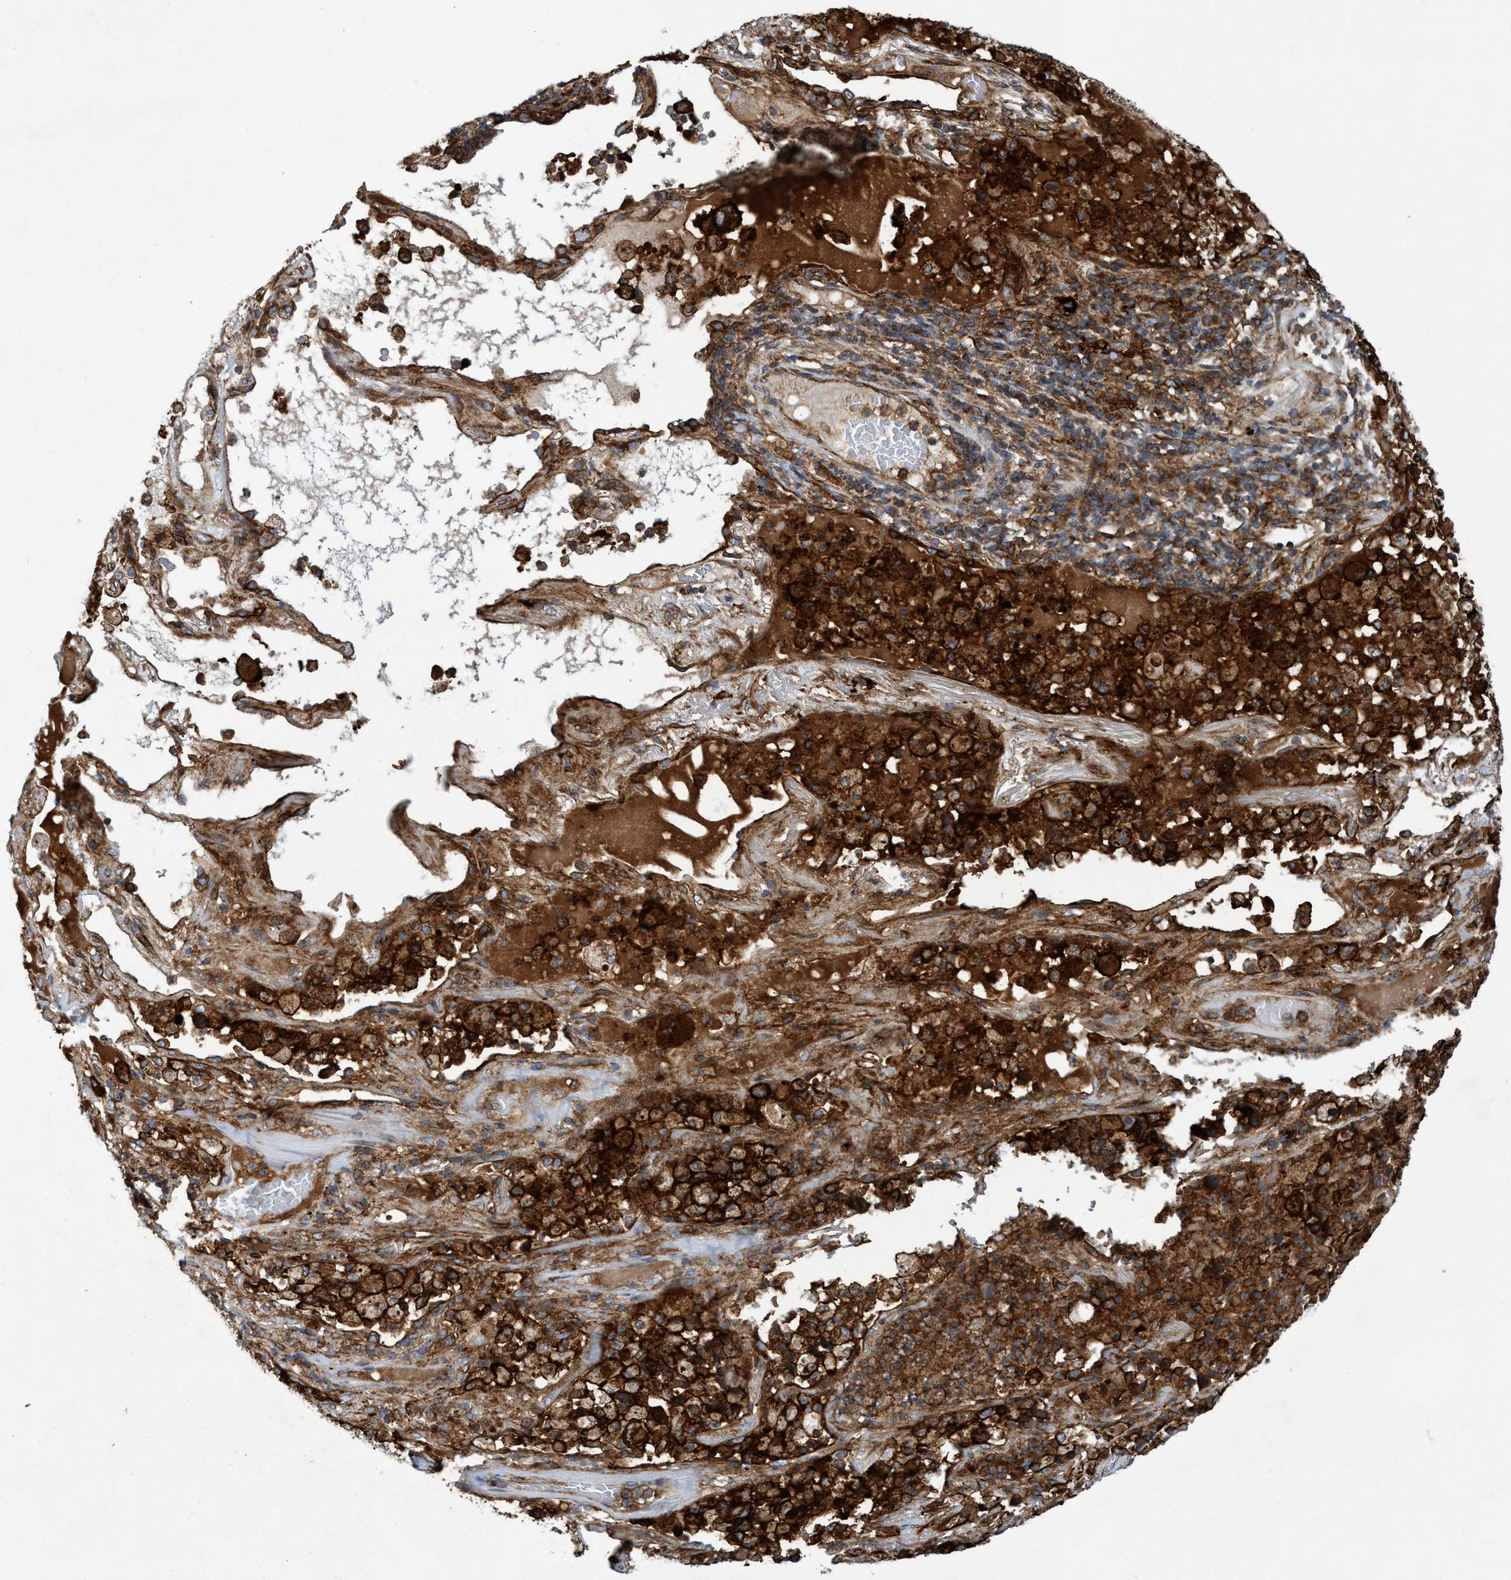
{"staining": {"intensity": "strong", "quantity": ">75%", "location": "cytoplasmic/membranous"}, "tissue": "lung cancer", "cell_type": "Tumor cells", "image_type": "cancer", "snomed": [{"axis": "morphology", "description": "Squamous cell carcinoma, NOS"}, {"axis": "topography", "description": "Lung"}], "caption": "Protein analysis of lung cancer tissue shows strong cytoplasmic/membranous staining in about >75% of tumor cells. (Brightfield microscopy of DAB IHC at high magnification).", "gene": "SLC16A3", "patient": {"sex": "male", "age": 57}}